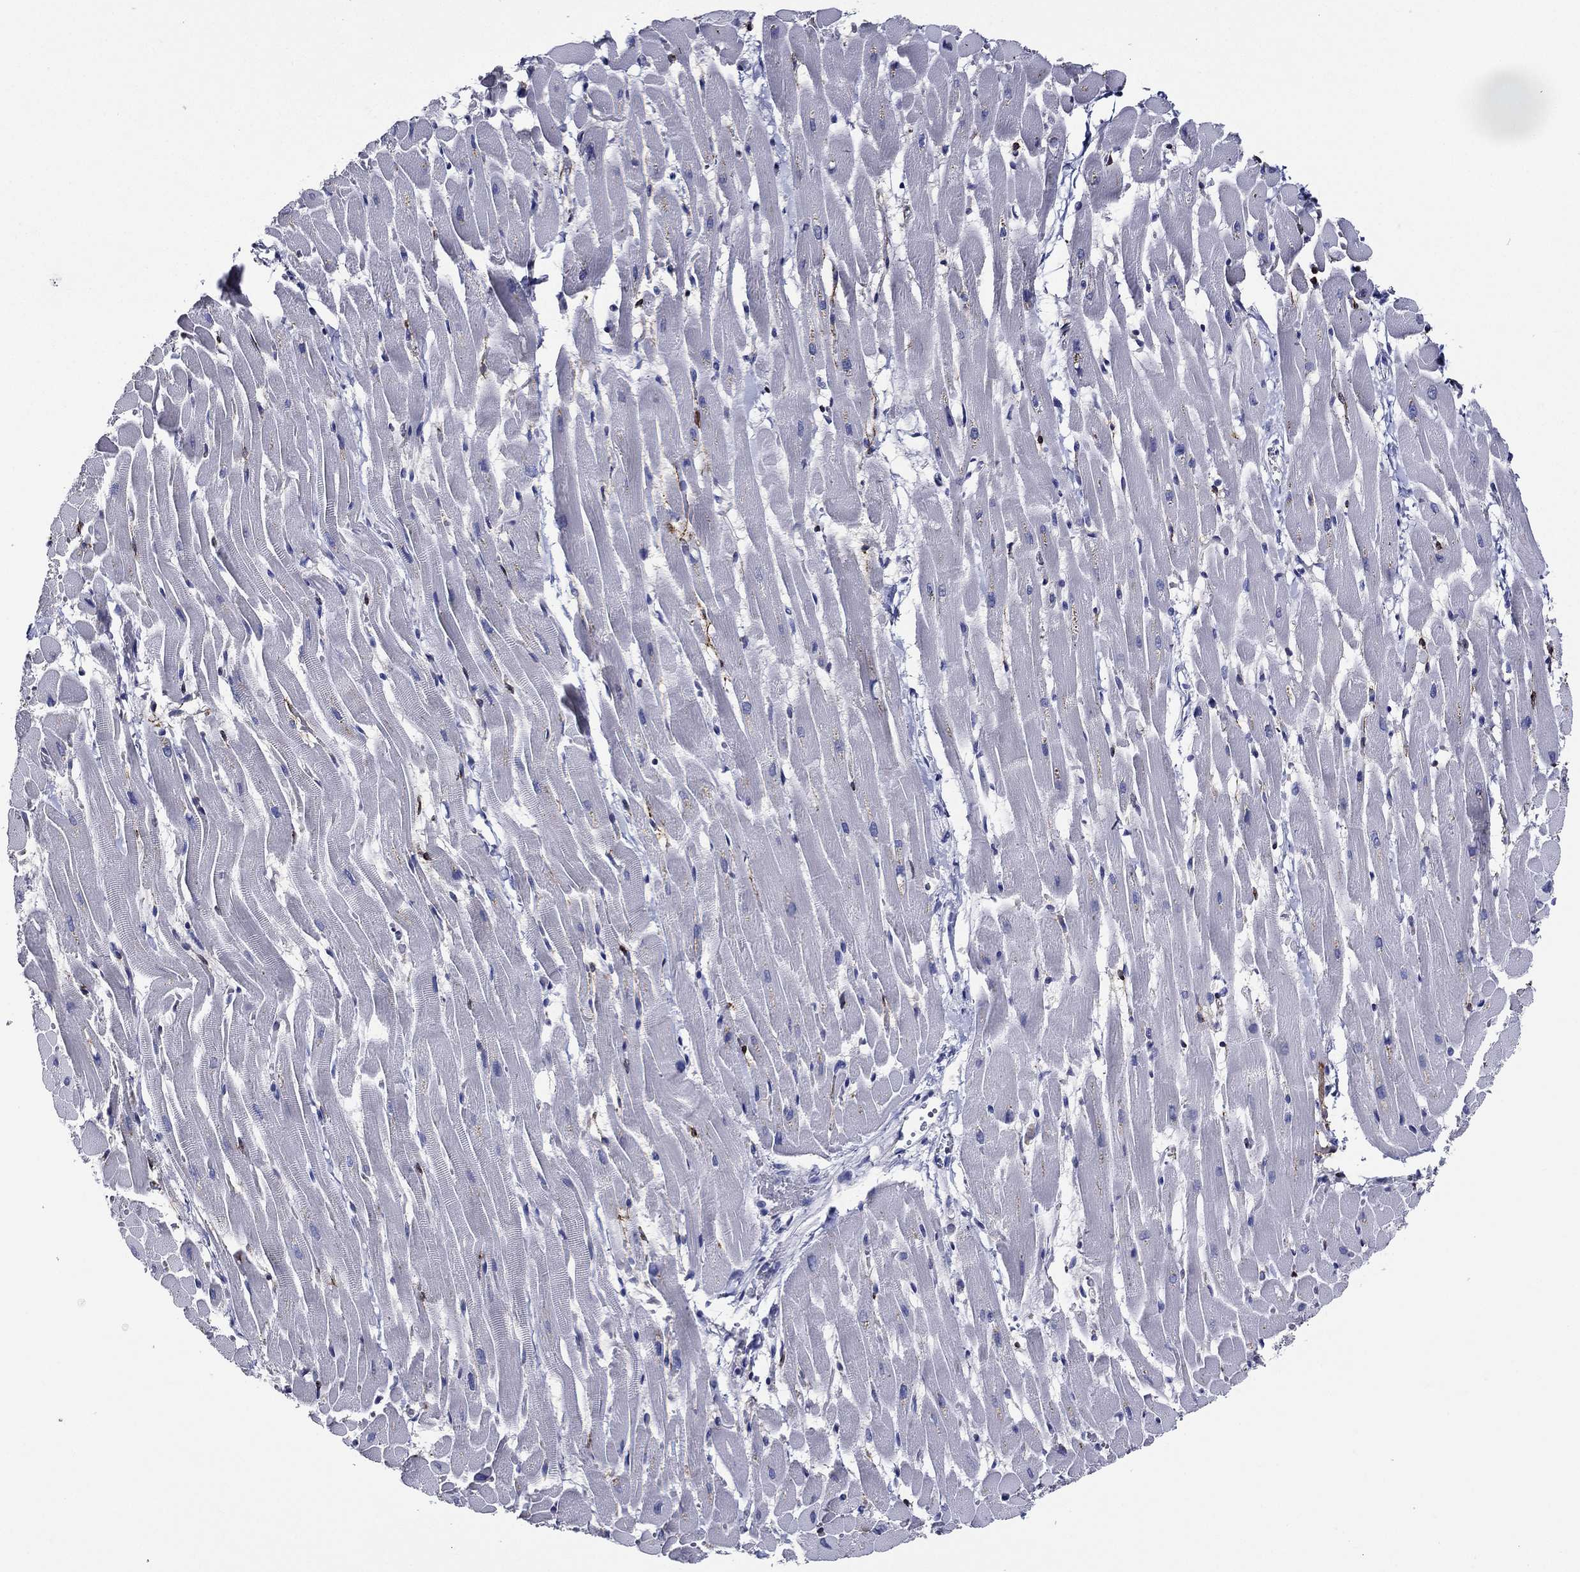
{"staining": {"intensity": "weak", "quantity": "<25%", "location": "cytoplasmic/membranous"}, "tissue": "heart muscle", "cell_type": "Cardiomyocytes", "image_type": "normal", "snomed": [{"axis": "morphology", "description": "Normal tissue, NOS"}, {"axis": "topography", "description": "Heart"}], "caption": "The histopathology image shows no staining of cardiomyocytes in normal heart muscle.", "gene": "ACE2", "patient": {"sex": "male", "age": 37}}